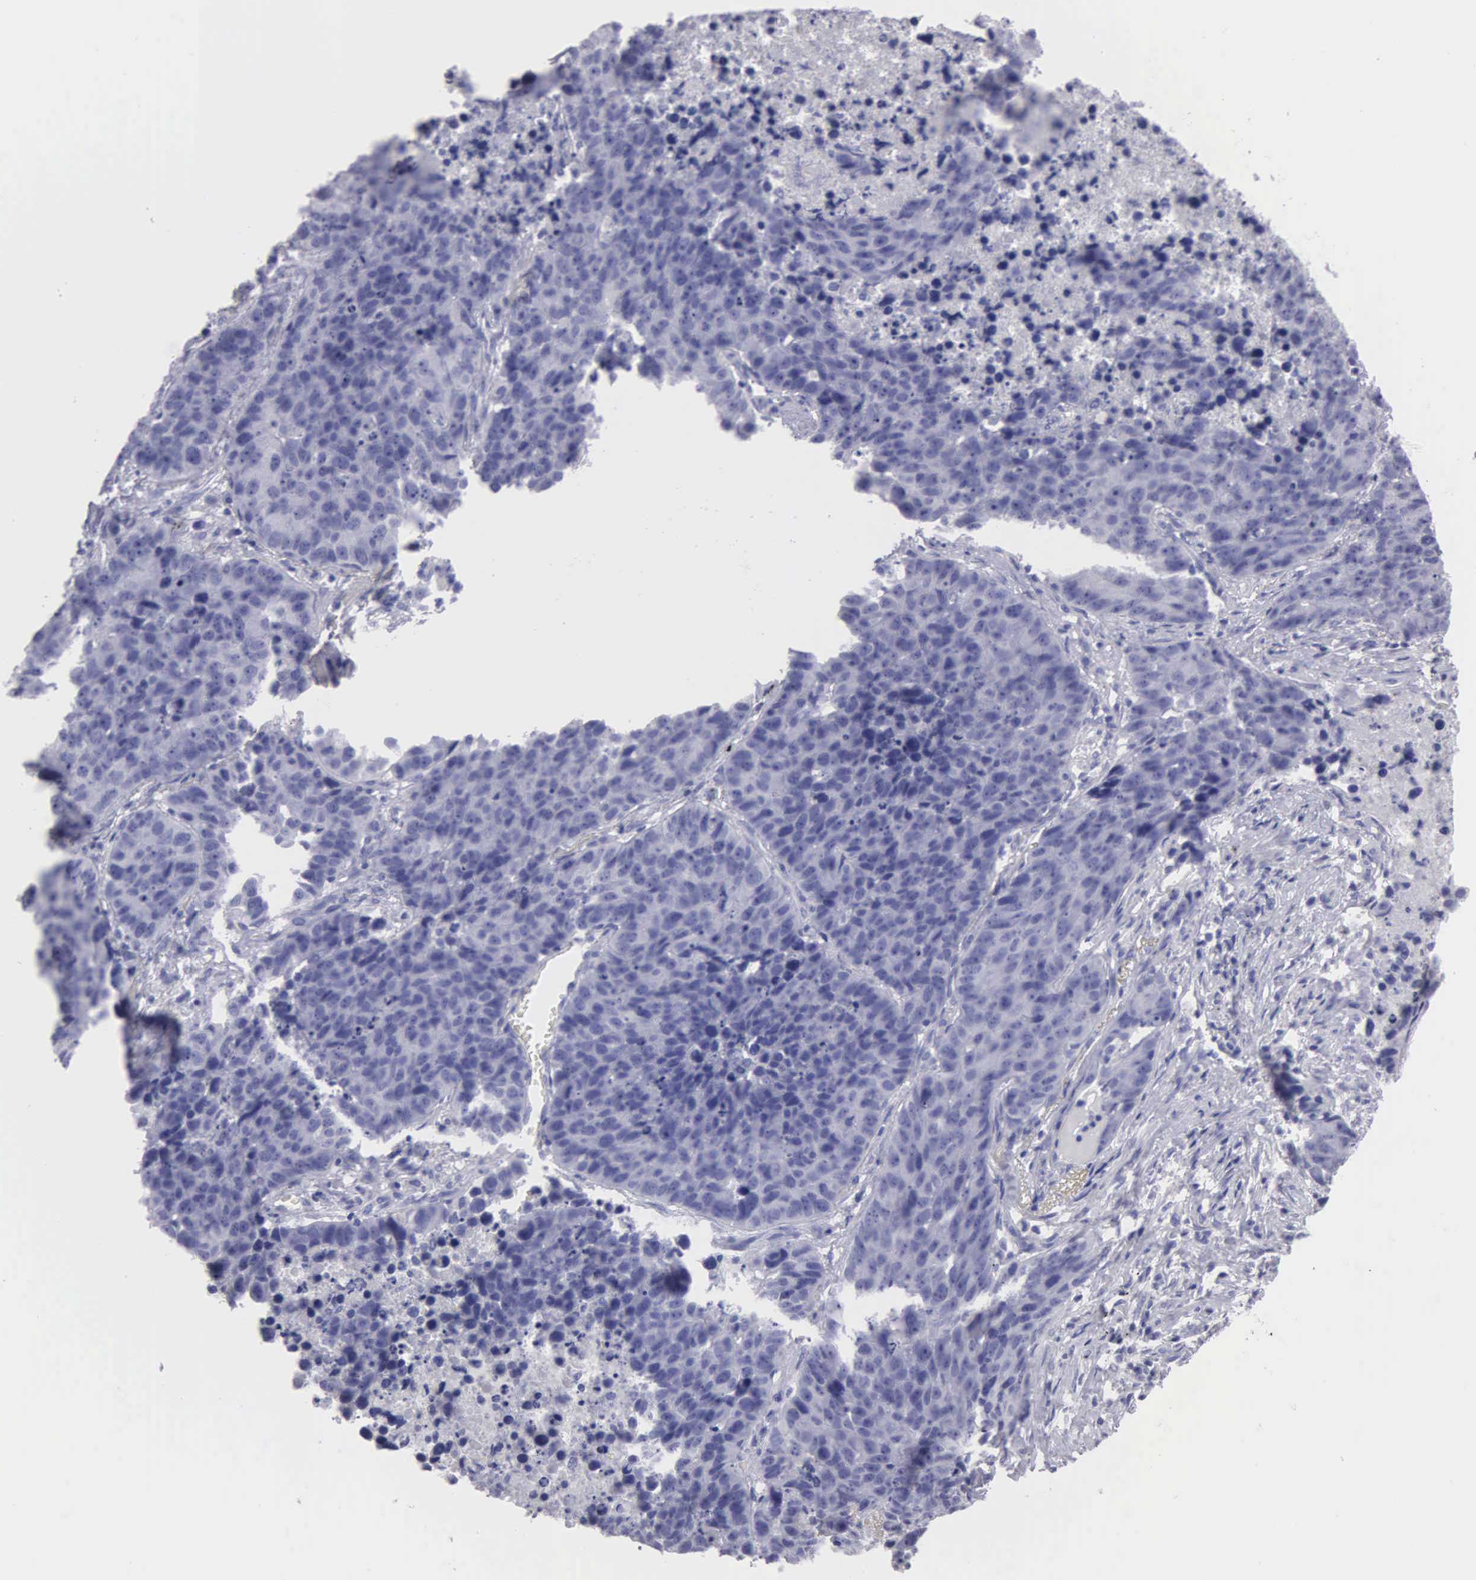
{"staining": {"intensity": "negative", "quantity": "none", "location": "none"}, "tissue": "lung cancer", "cell_type": "Tumor cells", "image_type": "cancer", "snomed": [{"axis": "morphology", "description": "Carcinoid, malignant, NOS"}, {"axis": "topography", "description": "Lung"}], "caption": "This photomicrograph is of lung cancer (malignant carcinoid) stained with immunohistochemistry to label a protein in brown with the nuclei are counter-stained blue. There is no staining in tumor cells.", "gene": "FBLN5", "patient": {"sex": "male", "age": 60}}